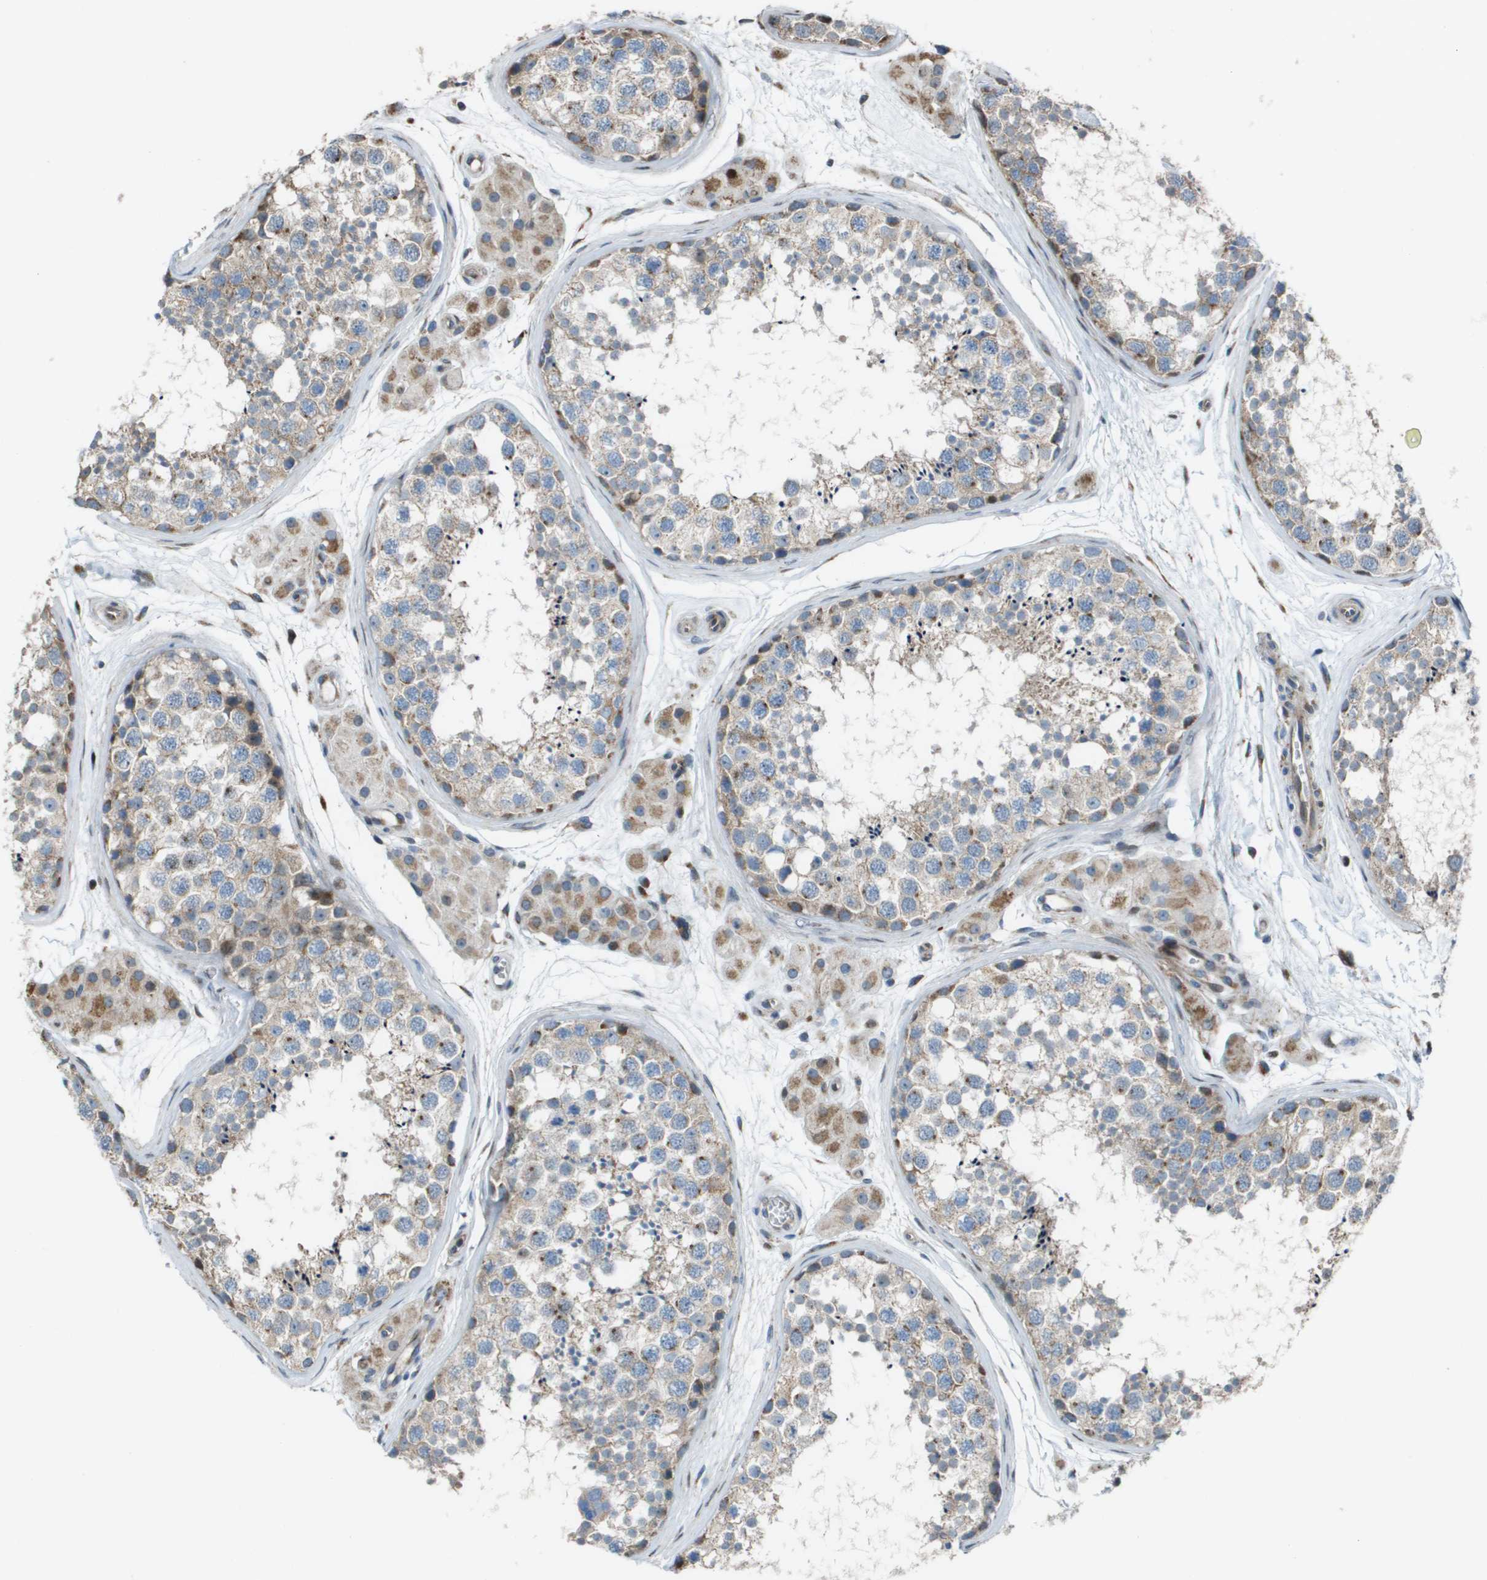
{"staining": {"intensity": "weak", "quantity": ">75%", "location": "cytoplasmic/membranous"}, "tissue": "testis", "cell_type": "Cells in seminiferous ducts", "image_type": "normal", "snomed": [{"axis": "morphology", "description": "Normal tissue, NOS"}, {"axis": "topography", "description": "Testis"}], "caption": "A micrograph of testis stained for a protein exhibits weak cytoplasmic/membranous brown staining in cells in seminiferous ducts. (DAB (3,3'-diaminobenzidine) IHC with brightfield microscopy, high magnification).", "gene": "MGAT3", "patient": {"sex": "male", "age": 56}}